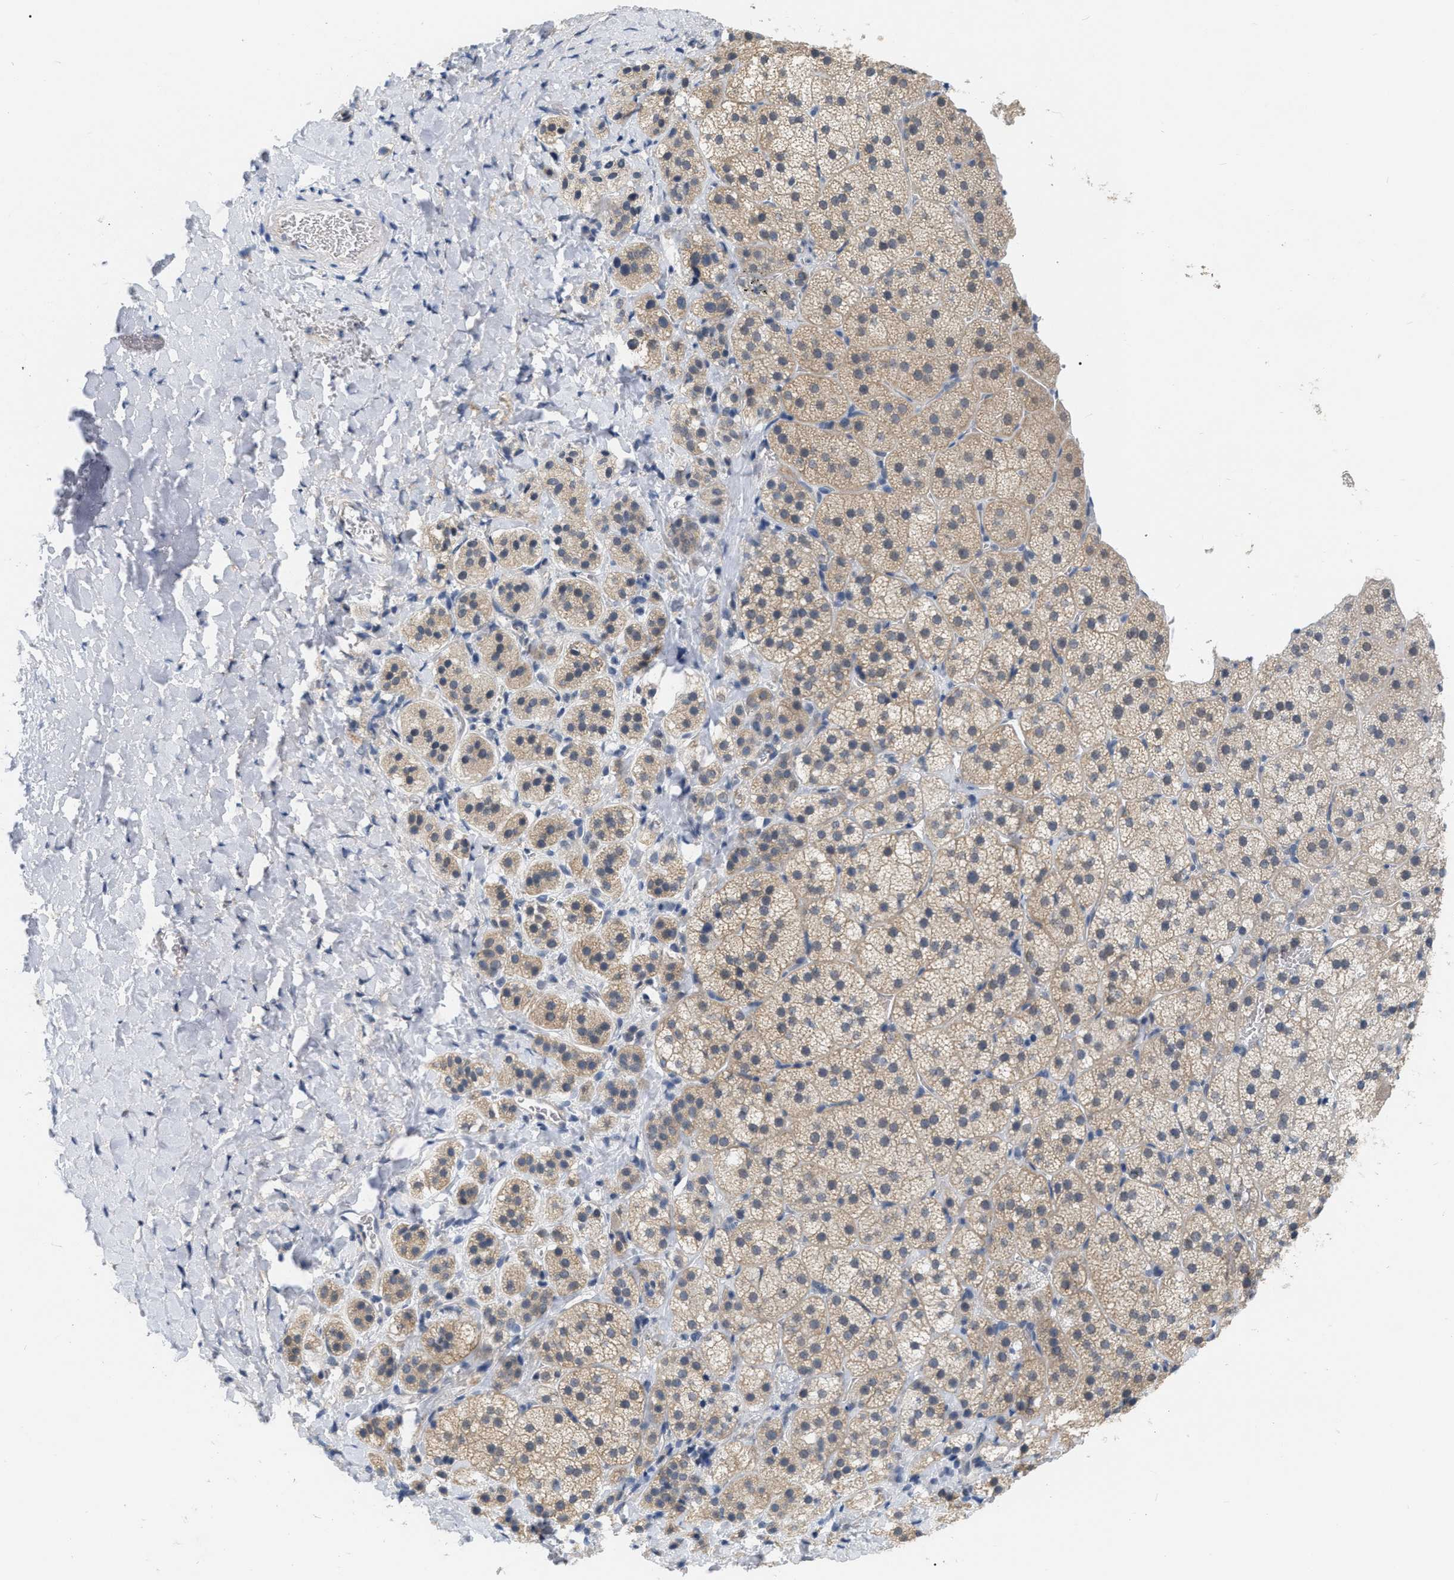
{"staining": {"intensity": "weak", "quantity": "25%-75%", "location": "cytoplasmic/membranous"}, "tissue": "adrenal gland", "cell_type": "Glandular cells", "image_type": "normal", "snomed": [{"axis": "morphology", "description": "Normal tissue, NOS"}, {"axis": "topography", "description": "Adrenal gland"}], "caption": "Approximately 25%-75% of glandular cells in benign adrenal gland display weak cytoplasmic/membranous protein positivity as visualized by brown immunohistochemical staining.", "gene": "RUVBL1", "patient": {"sex": "female", "age": 44}}